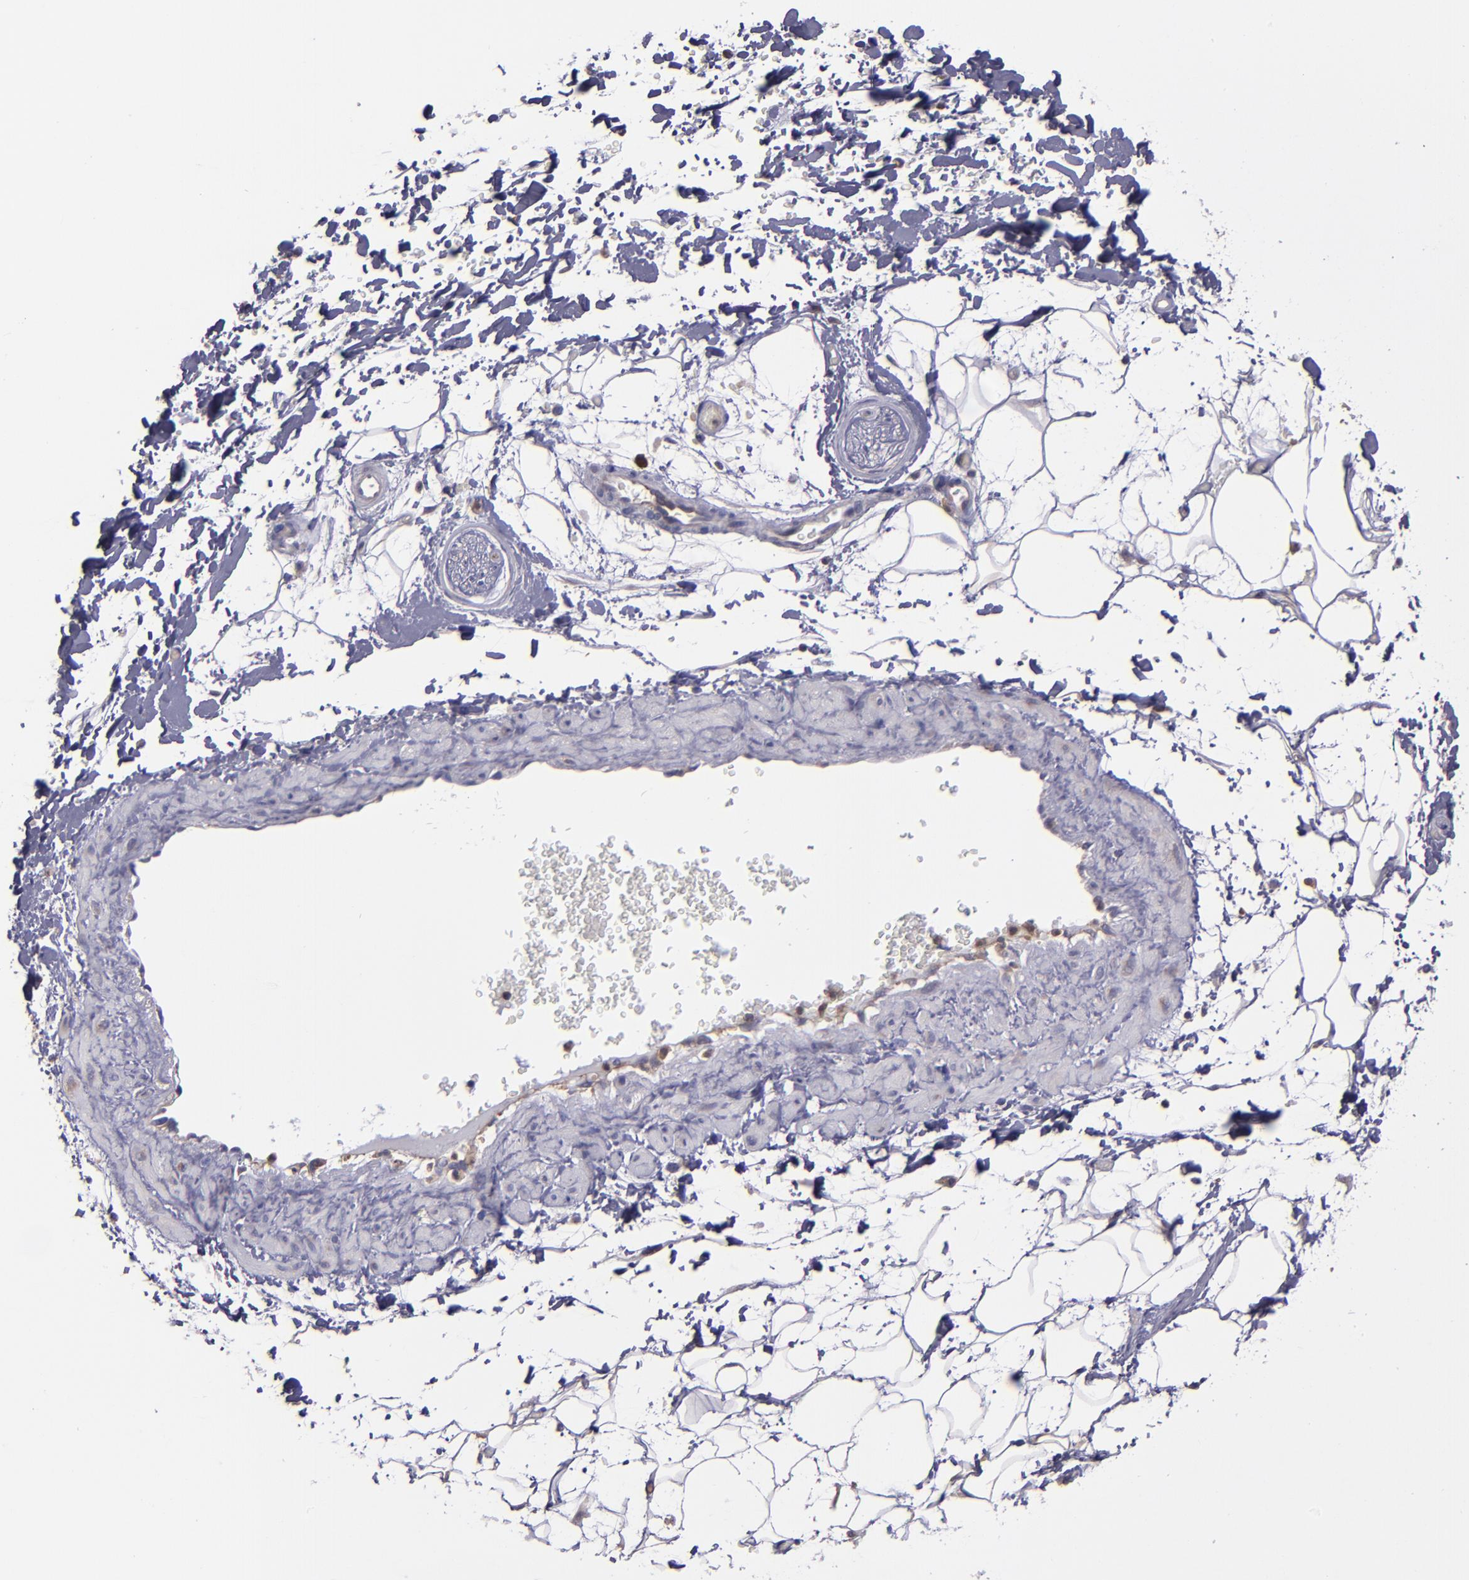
{"staining": {"intensity": "weak", "quantity": "<25%", "location": "cytoplasmic/membranous"}, "tissue": "adipose tissue", "cell_type": "Adipocytes", "image_type": "normal", "snomed": [{"axis": "morphology", "description": "Normal tissue, NOS"}, {"axis": "topography", "description": "Soft tissue"}], "caption": "Adipose tissue stained for a protein using immunohistochemistry (IHC) displays no positivity adipocytes.", "gene": "CARS1", "patient": {"sex": "male", "age": 72}}